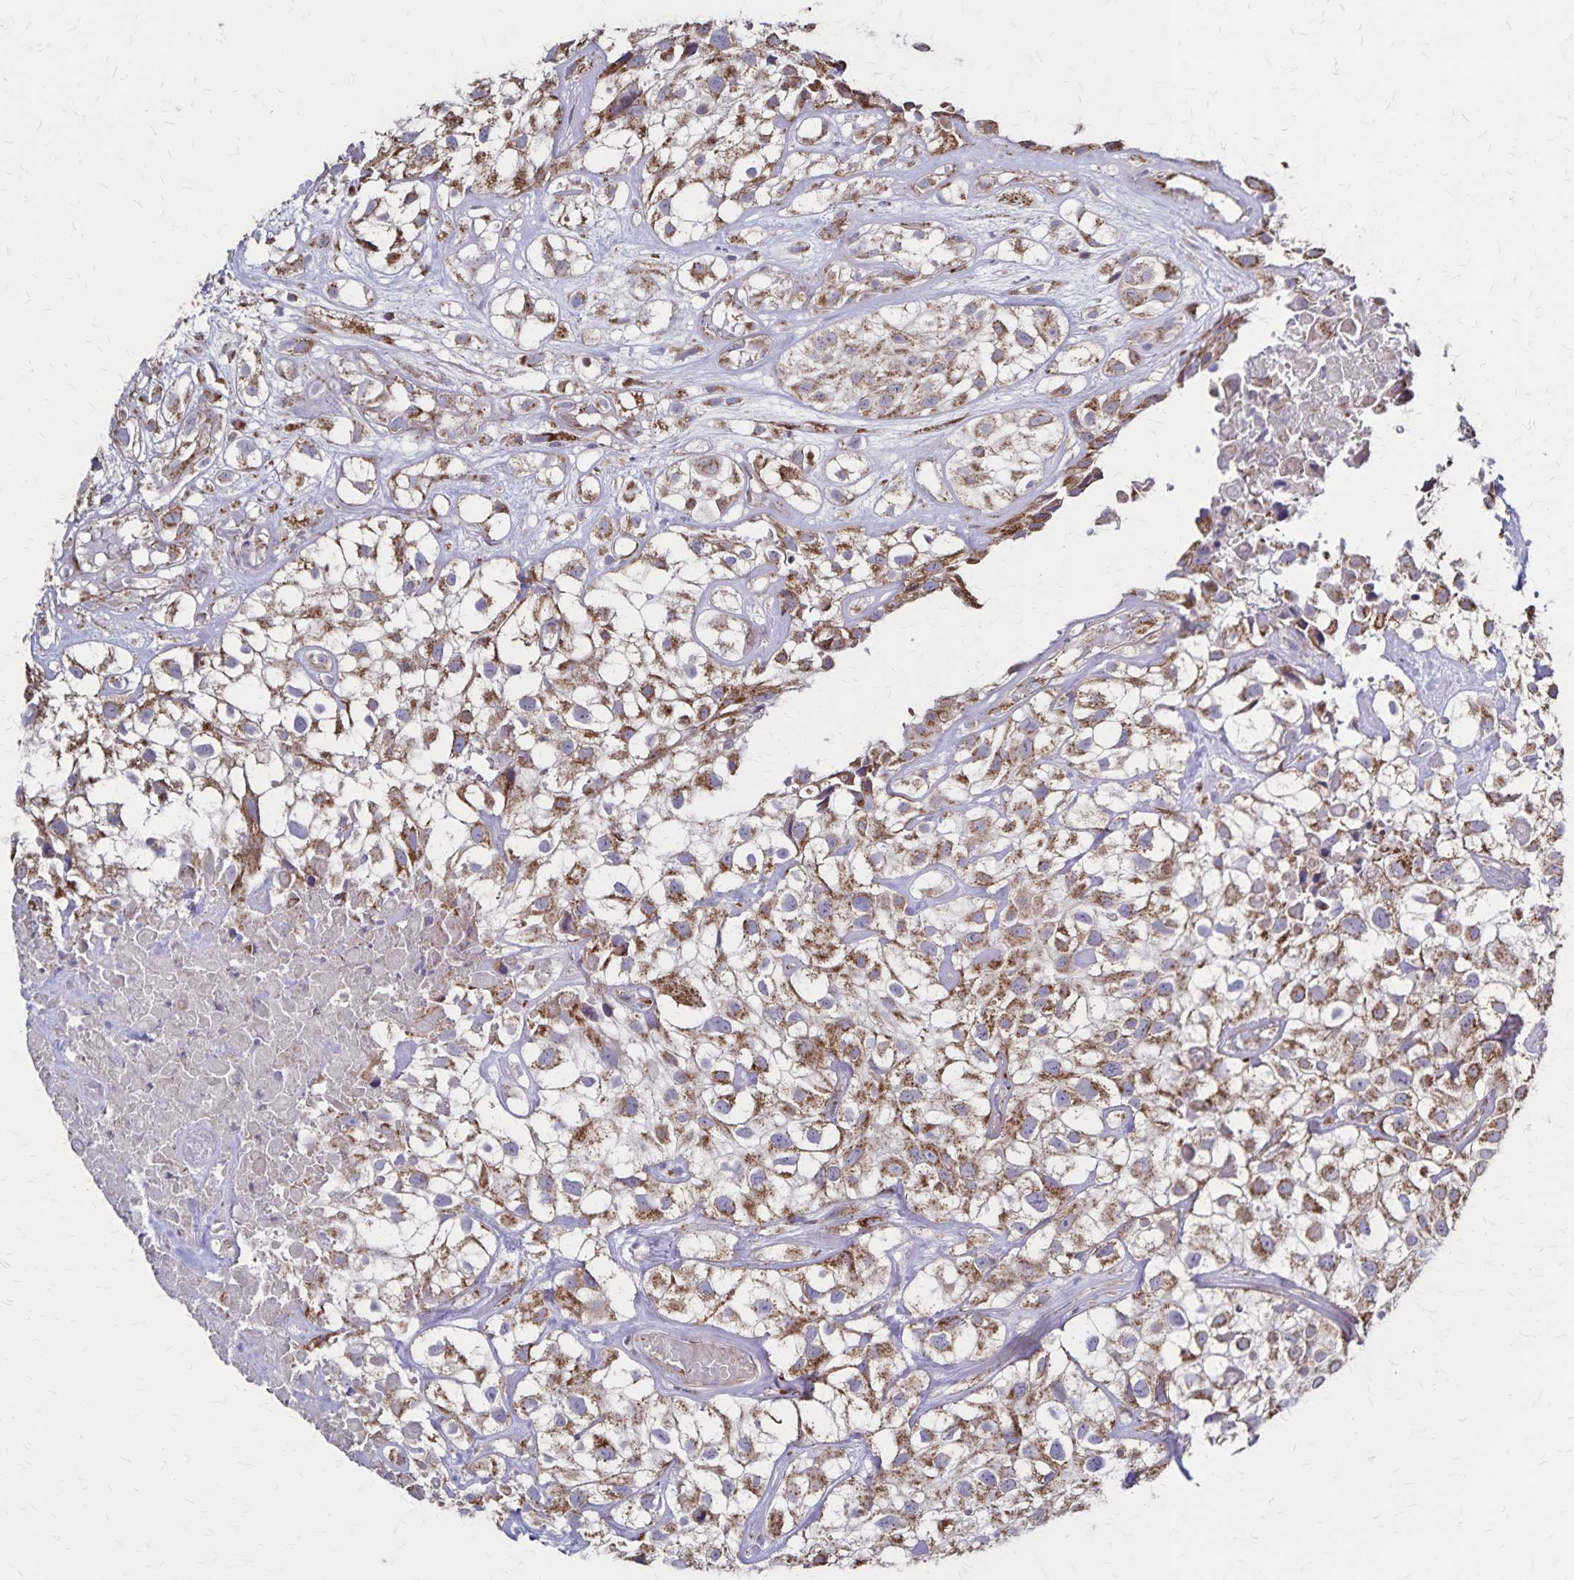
{"staining": {"intensity": "moderate", "quantity": ">75%", "location": "cytoplasmic/membranous"}, "tissue": "urothelial cancer", "cell_type": "Tumor cells", "image_type": "cancer", "snomed": [{"axis": "morphology", "description": "Urothelial carcinoma, High grade"}, {"axis": "topography", "description": "Urinary bladder"}], "caption": "Protein staining demonstrates moderate cytoplasmic/membranous positivity in approximately >75% of tumor cells in urothelial carcinoma (high-grade).", "gene": "NFS1", "patient": {"sex": "male", "age": 56}}